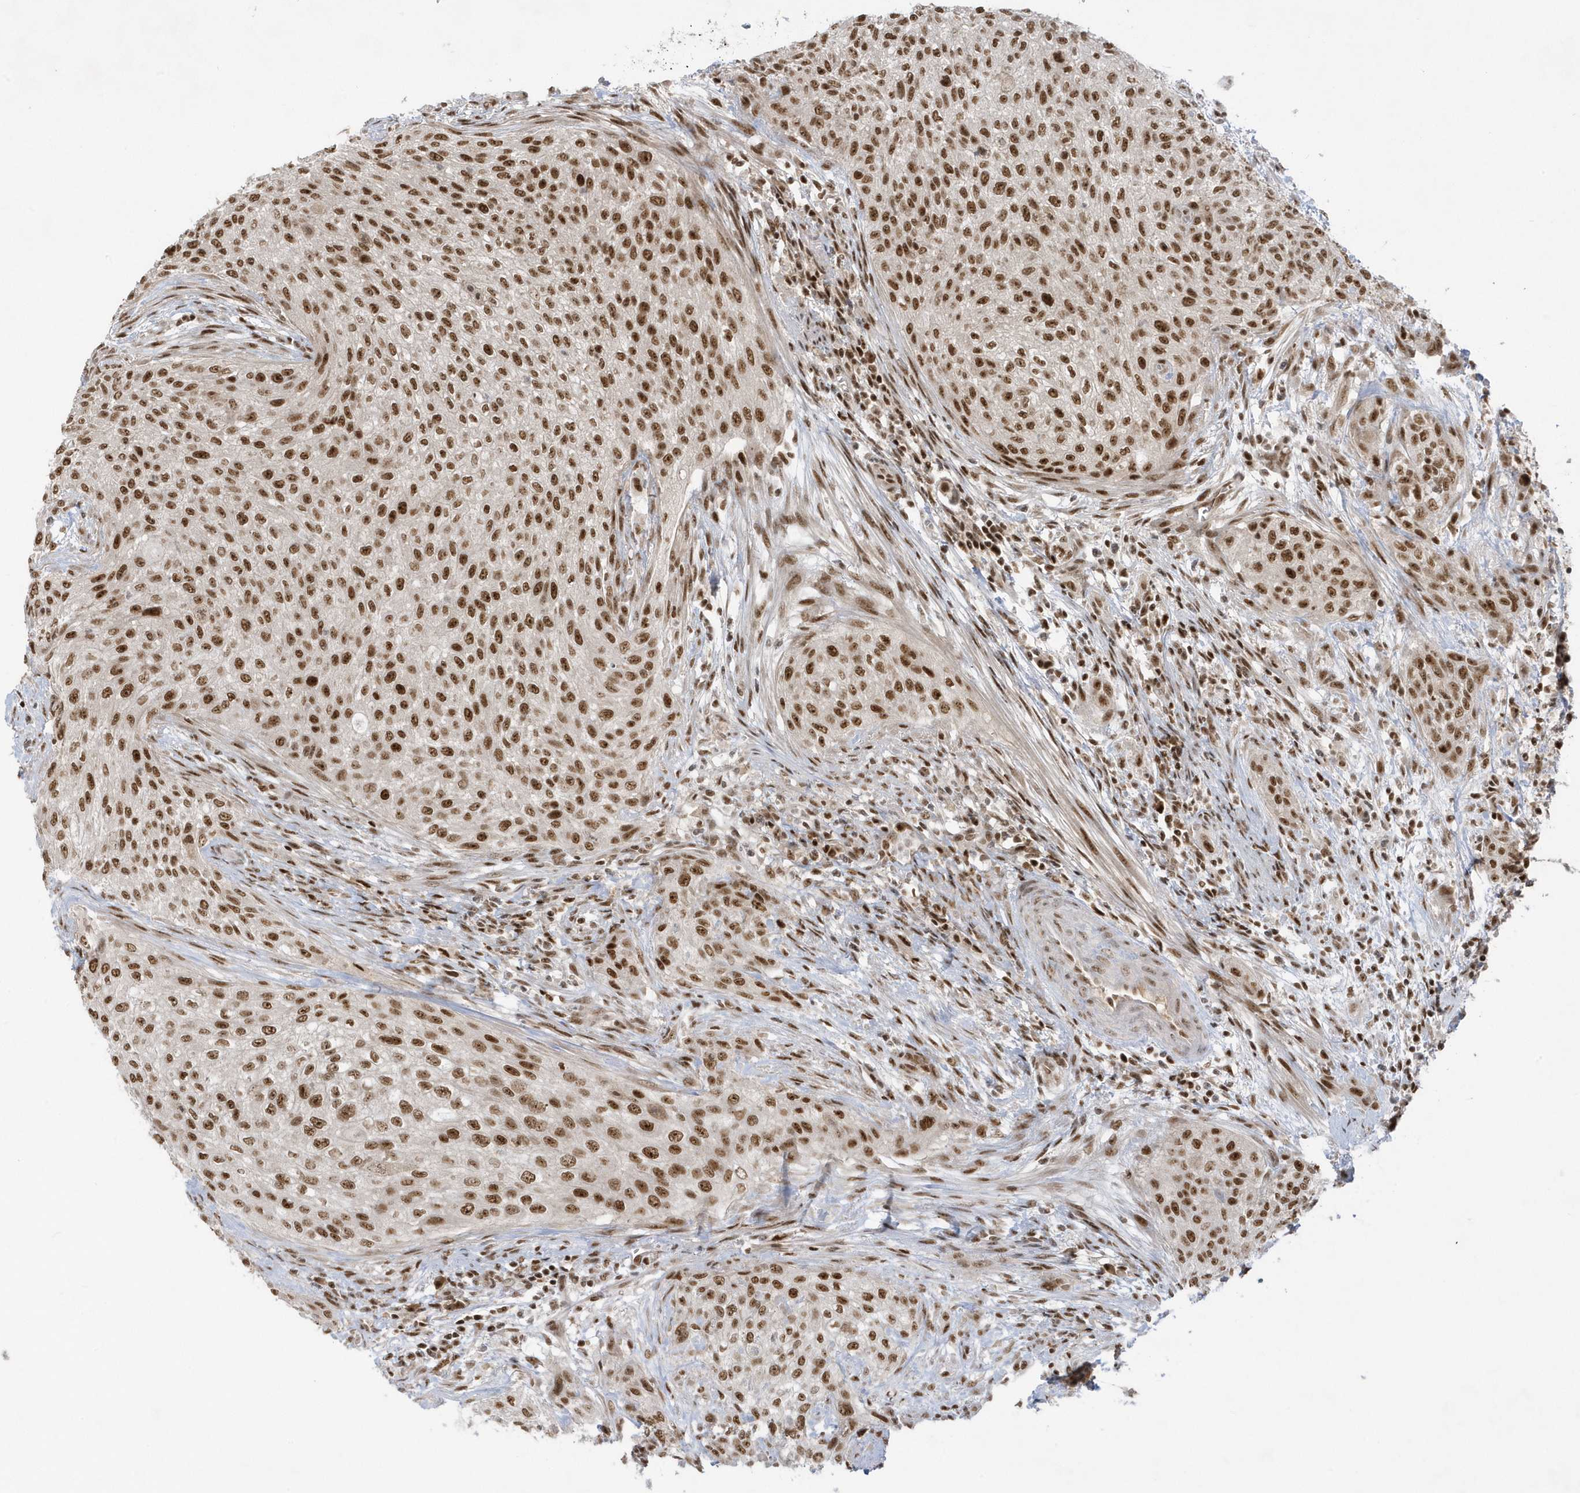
{"staining": {"intensity": "strong", "quantity": ">75%", "location": "nuclear"}, "tissue": "urothelial cancer", "cell_type": "Tumor cells", "image_type": "cancer", "snomed": [{"axis": "morphology", "description": "Urothelial carcinoma, High grade"}, {"axis": "topography", "description": "Urinary bladder"}], "caption": "This photomicrograph displays IHC staining of human urothelial cancer, with high strong nuclear positivity in about >75% of tumor cells.", "gene": "PPIL2", "patient": {"sex": "male", "age": 35}}